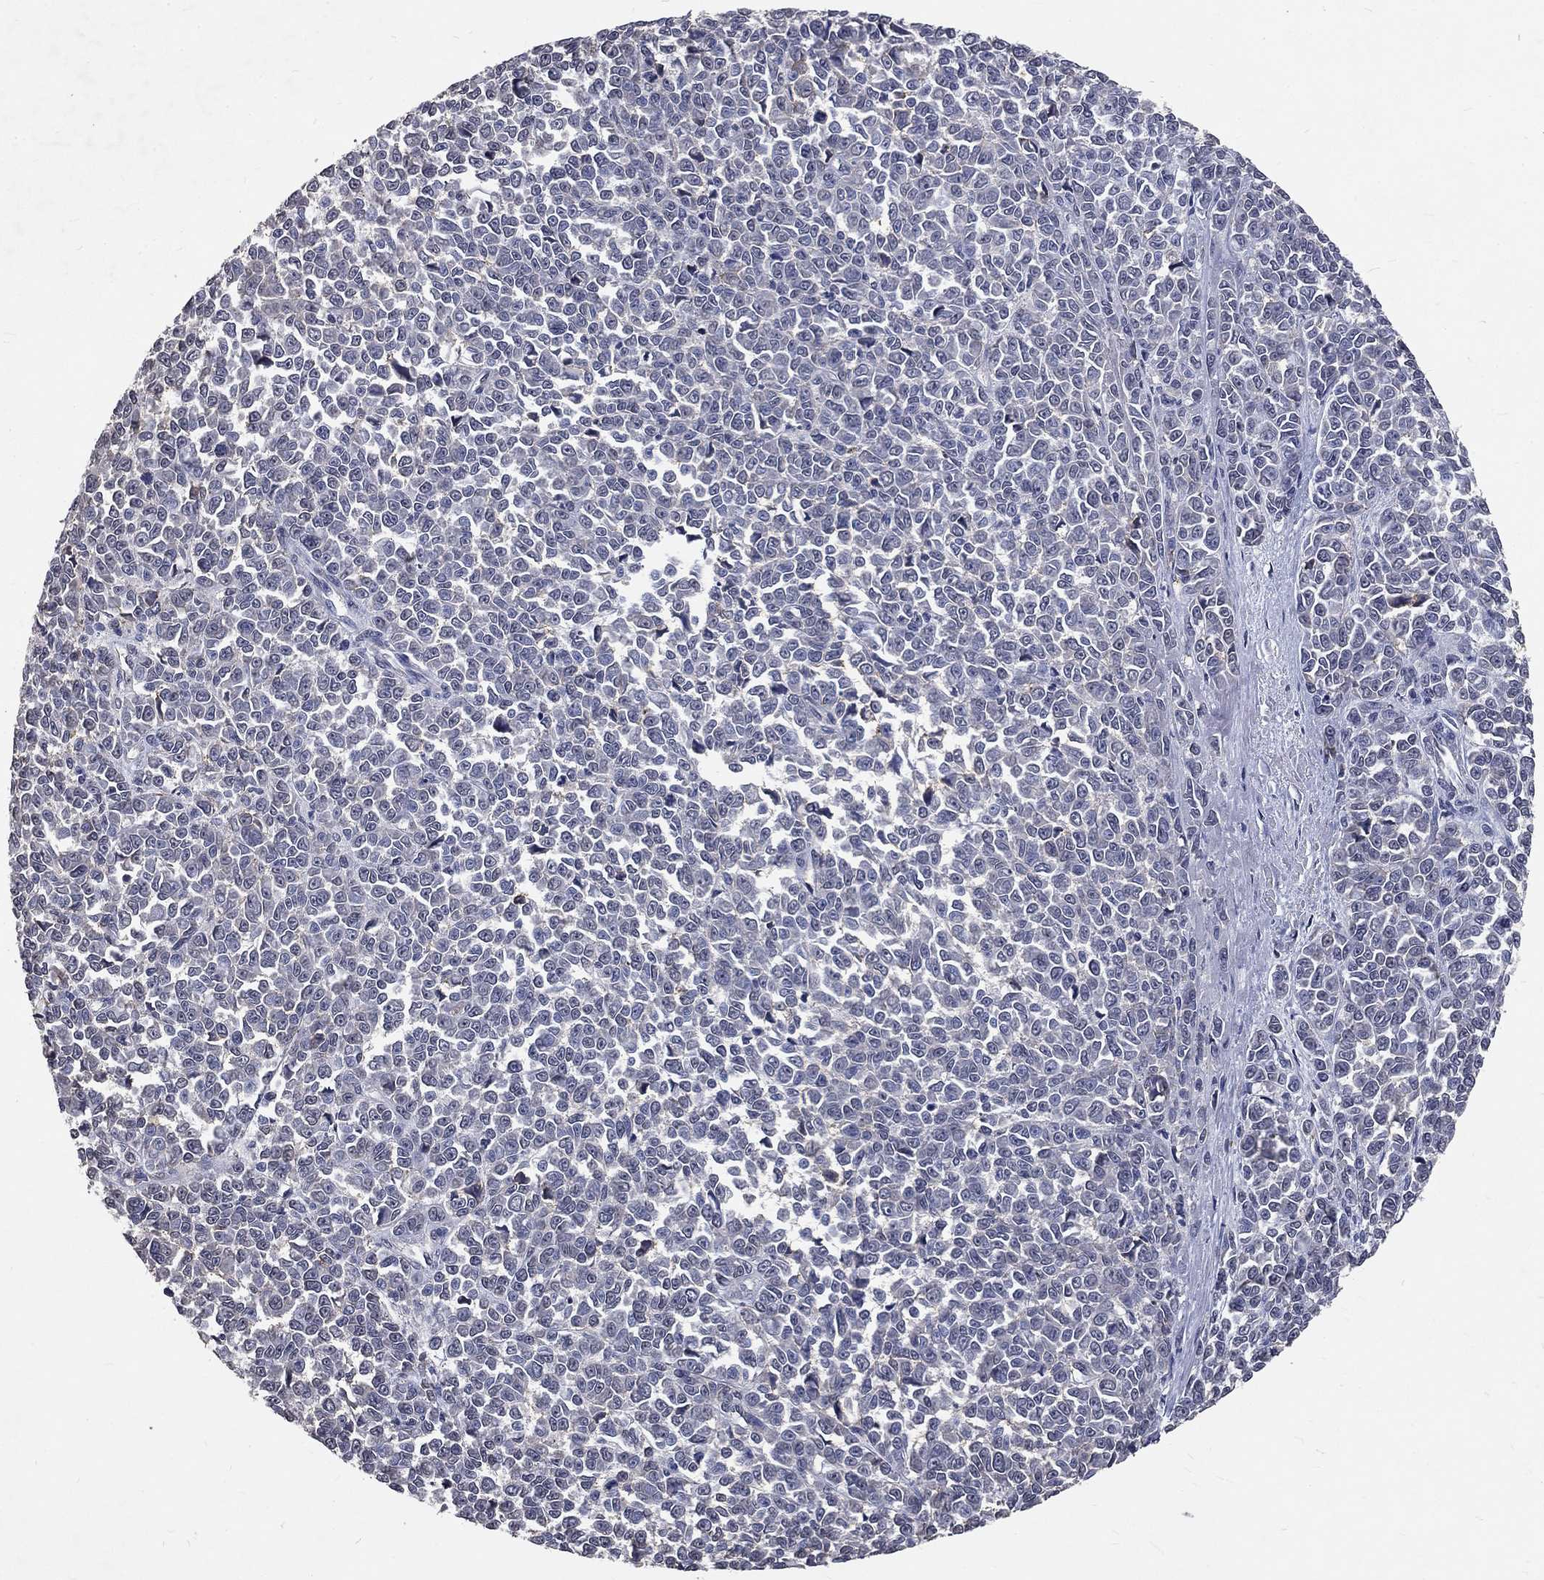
{"staining": {"intensity": "negative", "quantity": "none", "location": "none"}, "tissue": "melanoma", "cell_type": "Tumor cells", "image_type": "cancer", "snomed": [{"axis": "morphology", "description": "Malignant melanoma, NOS"}, {"axis": "topography", "description": "Skin"}], "caption": "IHC of melanoma displays no positivity in tumor cells. The staining was performed using DAB (3,3'-diaminobenzidine) to visualize the protein expression in brown, while the nuclei were stained in blue with hematoxylin (Magnification: 20x).", "gene": "CHST5", "patient": {"sex": "female", "age": 95}}